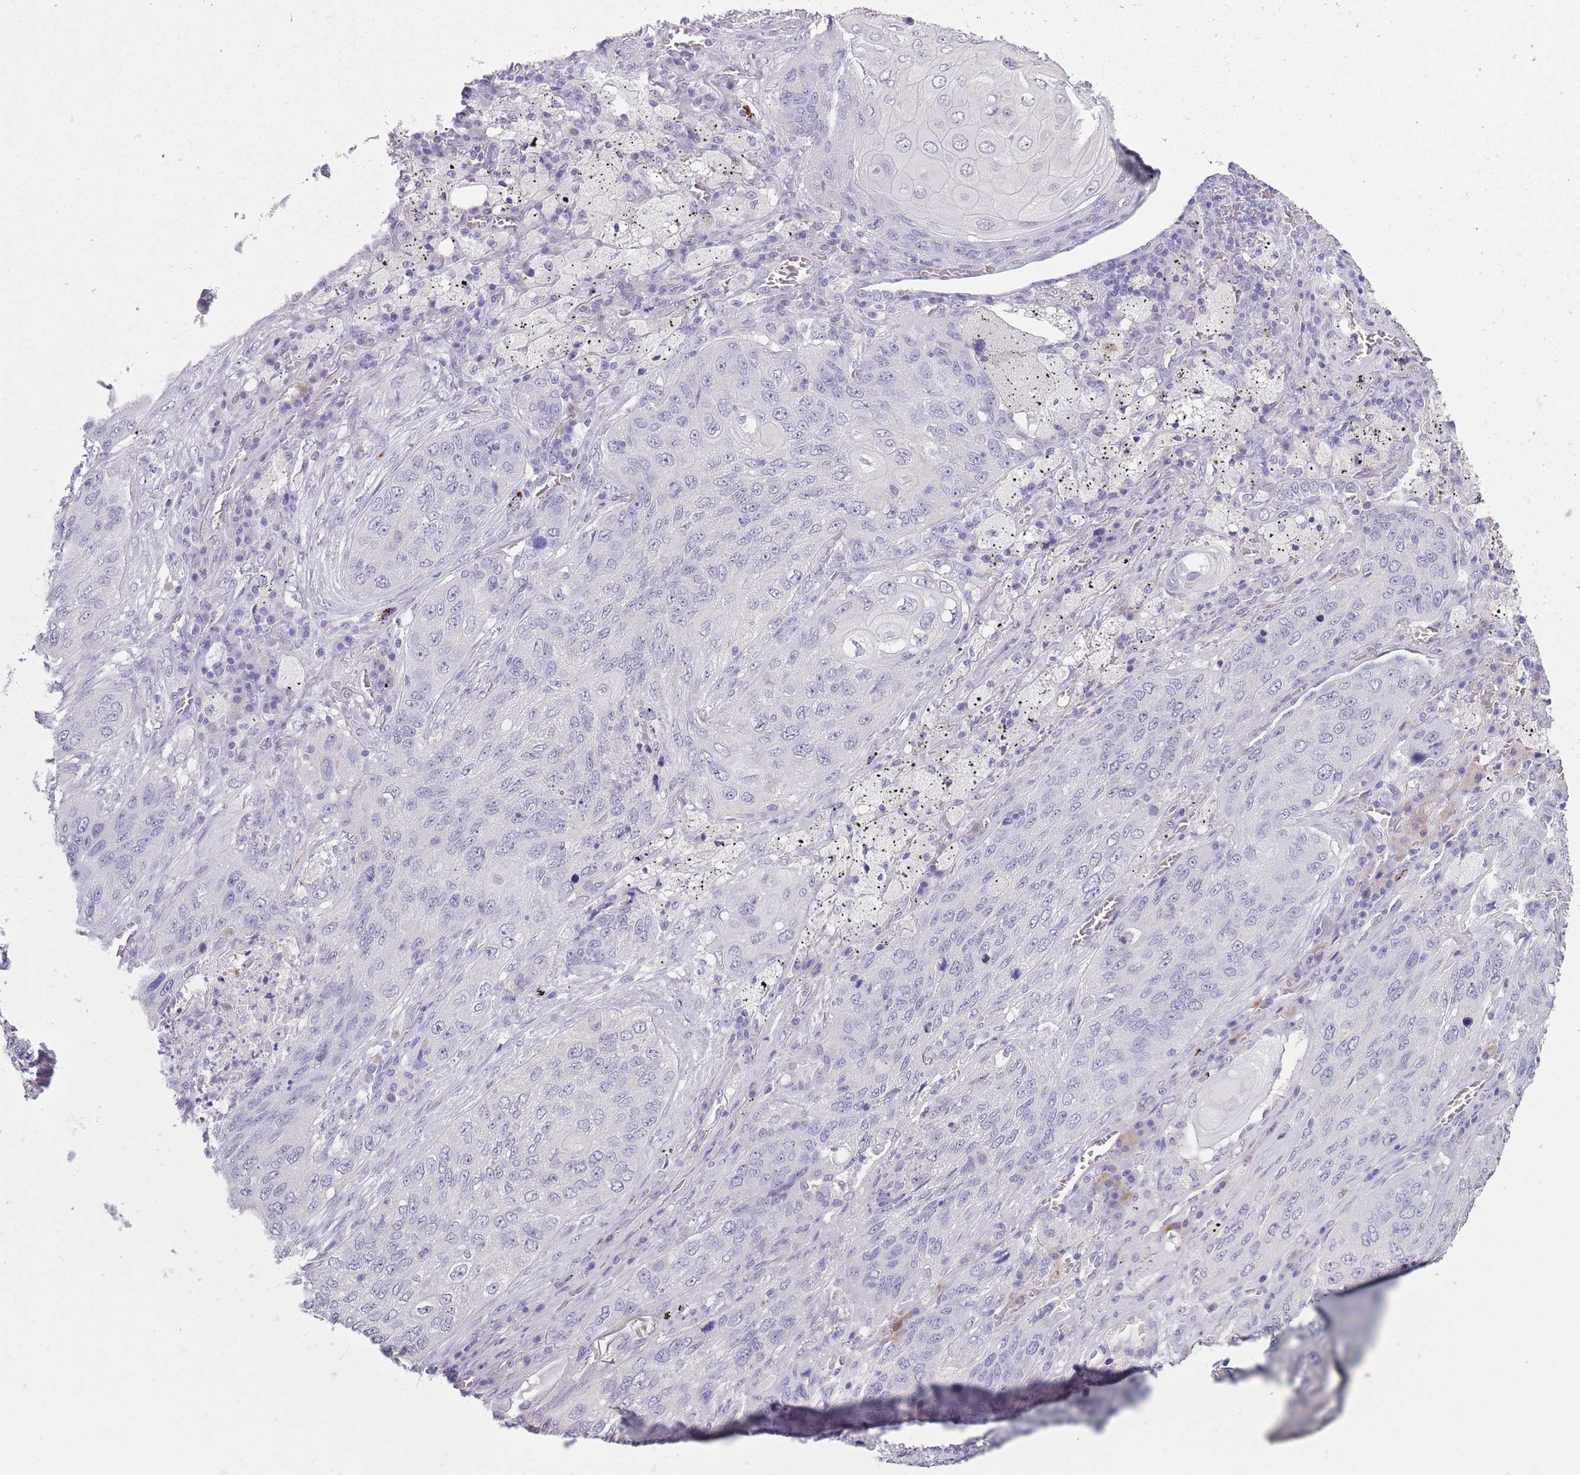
{"staining": {"intensity": "negative", "quantity": "none", "location": "none"}, "tissue": "lung cancer", "cell_type": "Tumor cells", "image_type": "cancer", "snomed": [{"axis": "morphology", "description": "Squamous cell carcinoma, NOS"}, {"axis": "topography", "description": "Lung"}], "caption": "IHC of human lung cancer reveals no staining in tumor cells.", "gene": "OR7C1", "patient": {"sex": "female", "age": 63}}